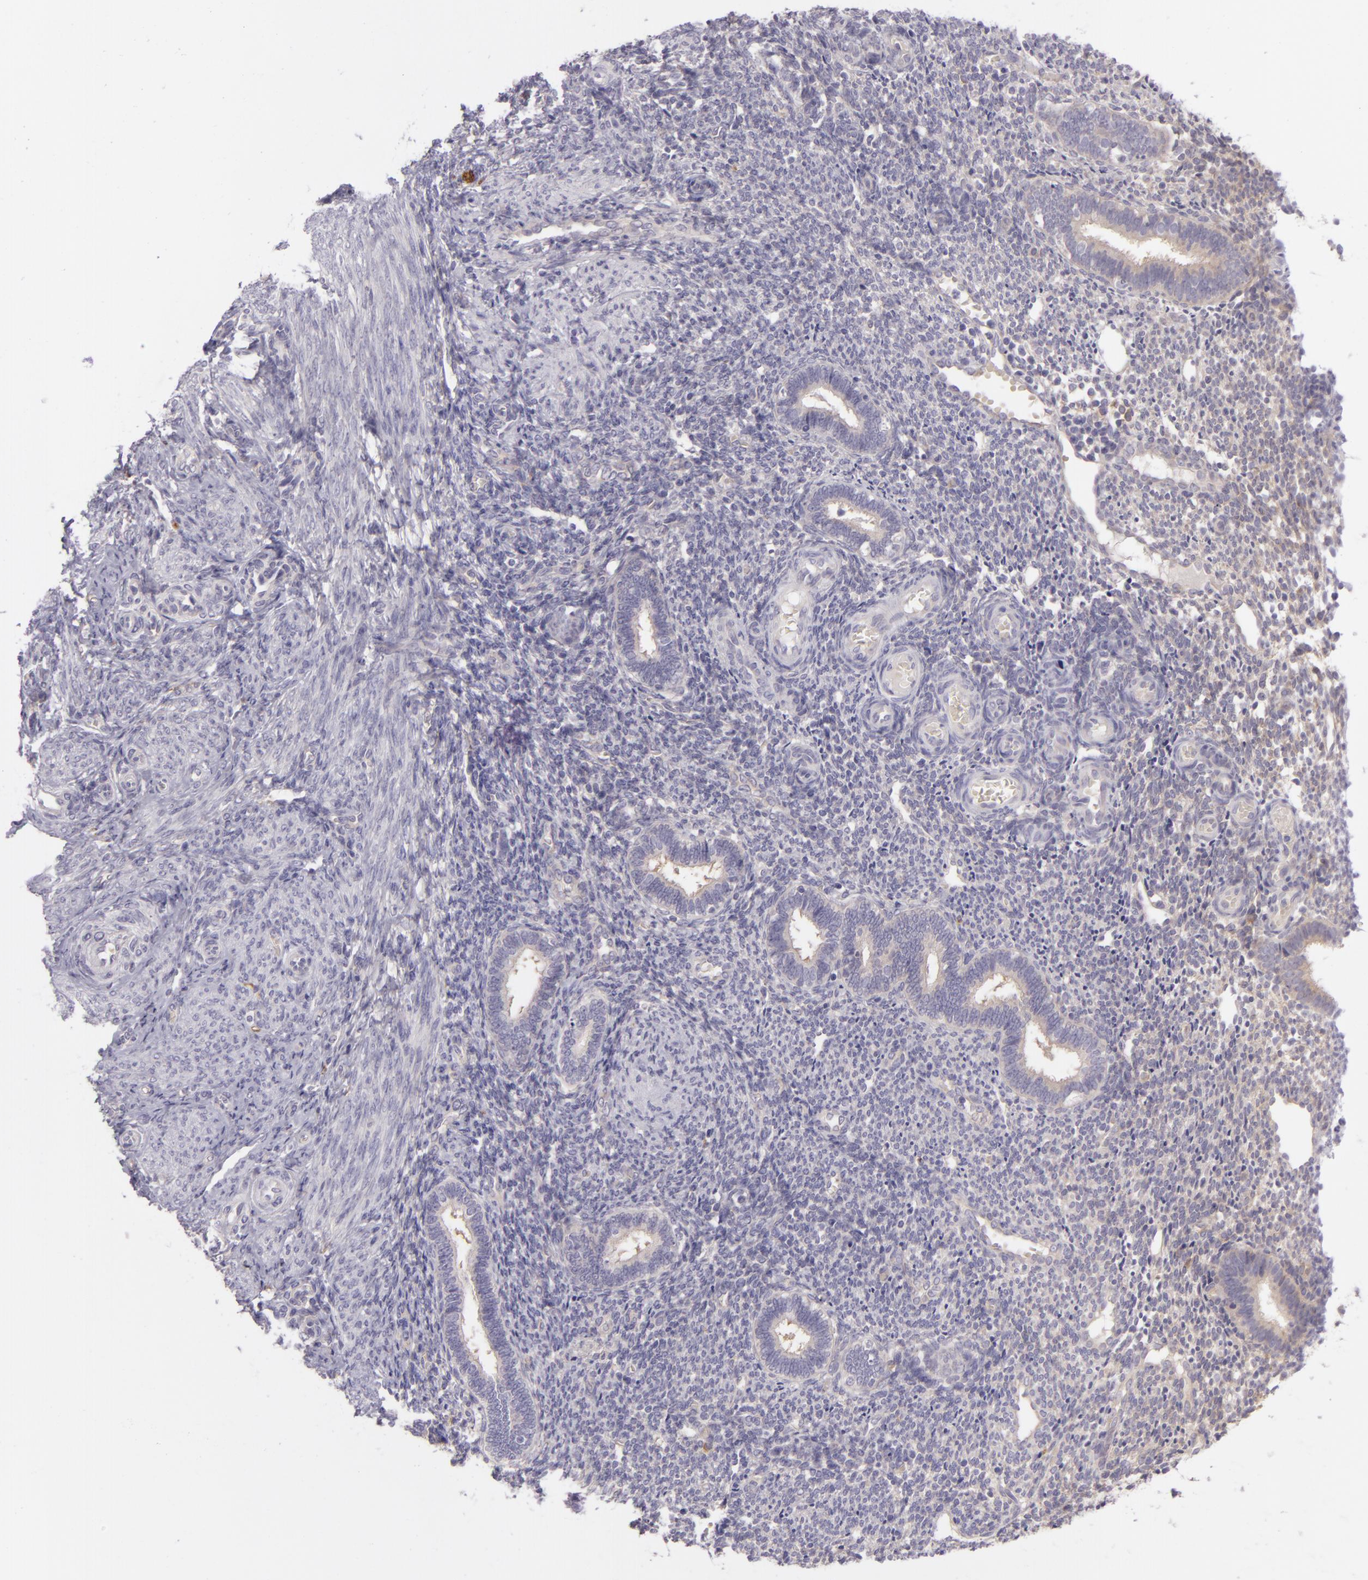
{"staining": {"intensity": "negative", "quantity": "none", "location": "none"}, "tissue": "endometrium", "cell_type": "Cells in endometrial stroma", "image_type": "normal", "snomed": [{"axis": "morphology", "description": "Normal tissue, NOS"}, {"axis": "topography", "description": "Endometrium"}], "caption": "This is a photomicrograph of immunohistochemistry (IHC) staining of unremarkable endometrium, which shows no staining in cells in endometrial stroma. Nuclei are stained in blue.", "gene": "ZC3H7B", "patient": {"sex": "female", "age": 27}}